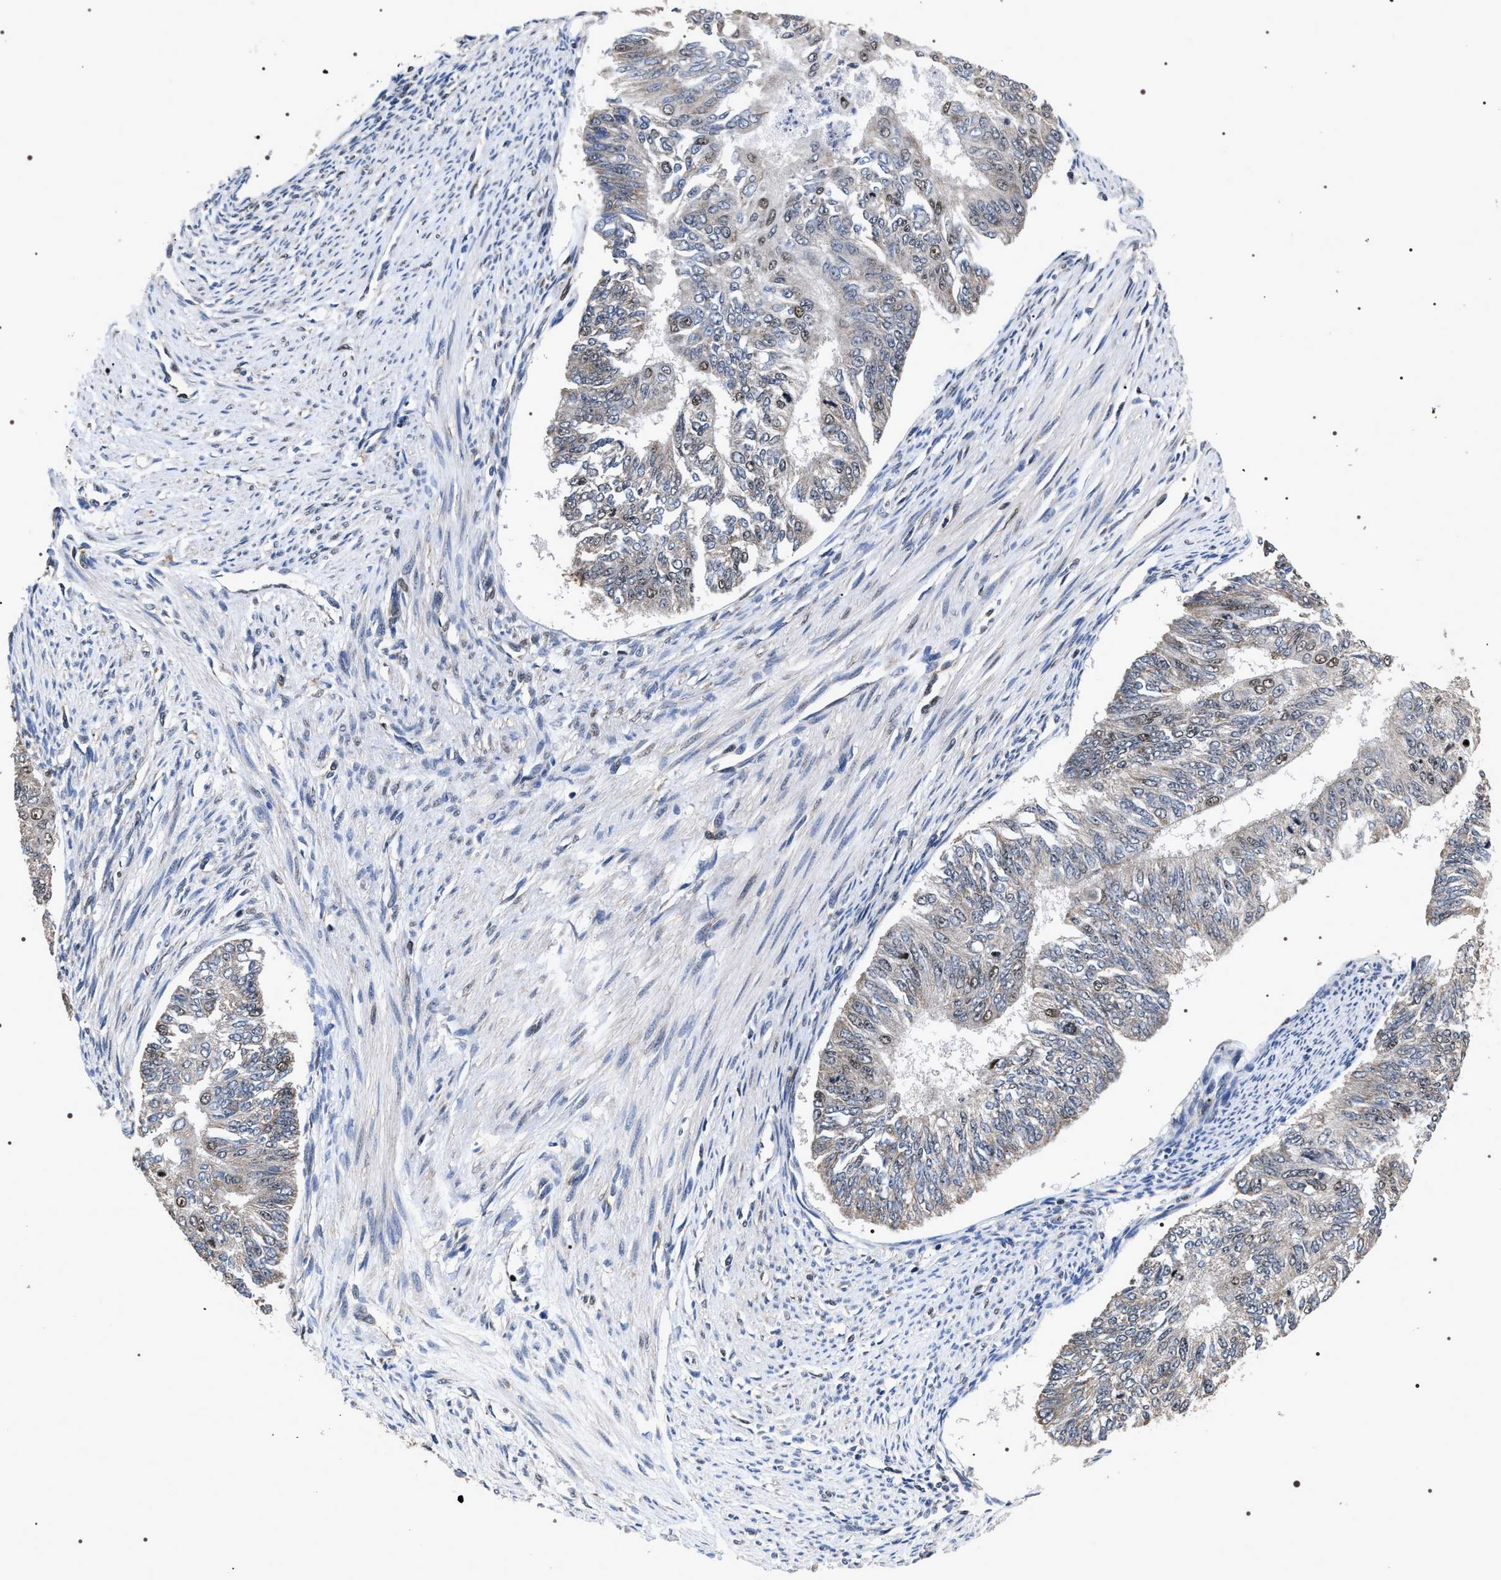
{"staining": {"intensity": "moderate", "quantity": "<25%", "location": "nuclear"}, "tissue": "endometrial cancer", "cell_type": "Tumor cells", "image_type": "cancer", "snomed": [{"axis": "morphology", "description": "Adenocarcinoma, NOS"}, {"axis": "topography", "description": "Endometrium"}], "caption": "The image reveals a brown stain indicating the presence of a protein in the nuclear of tumor cells in adenocarcinoma (endometrial).", "gene": "RRP1B", "patient": {"sex": "female", "age": 32}}